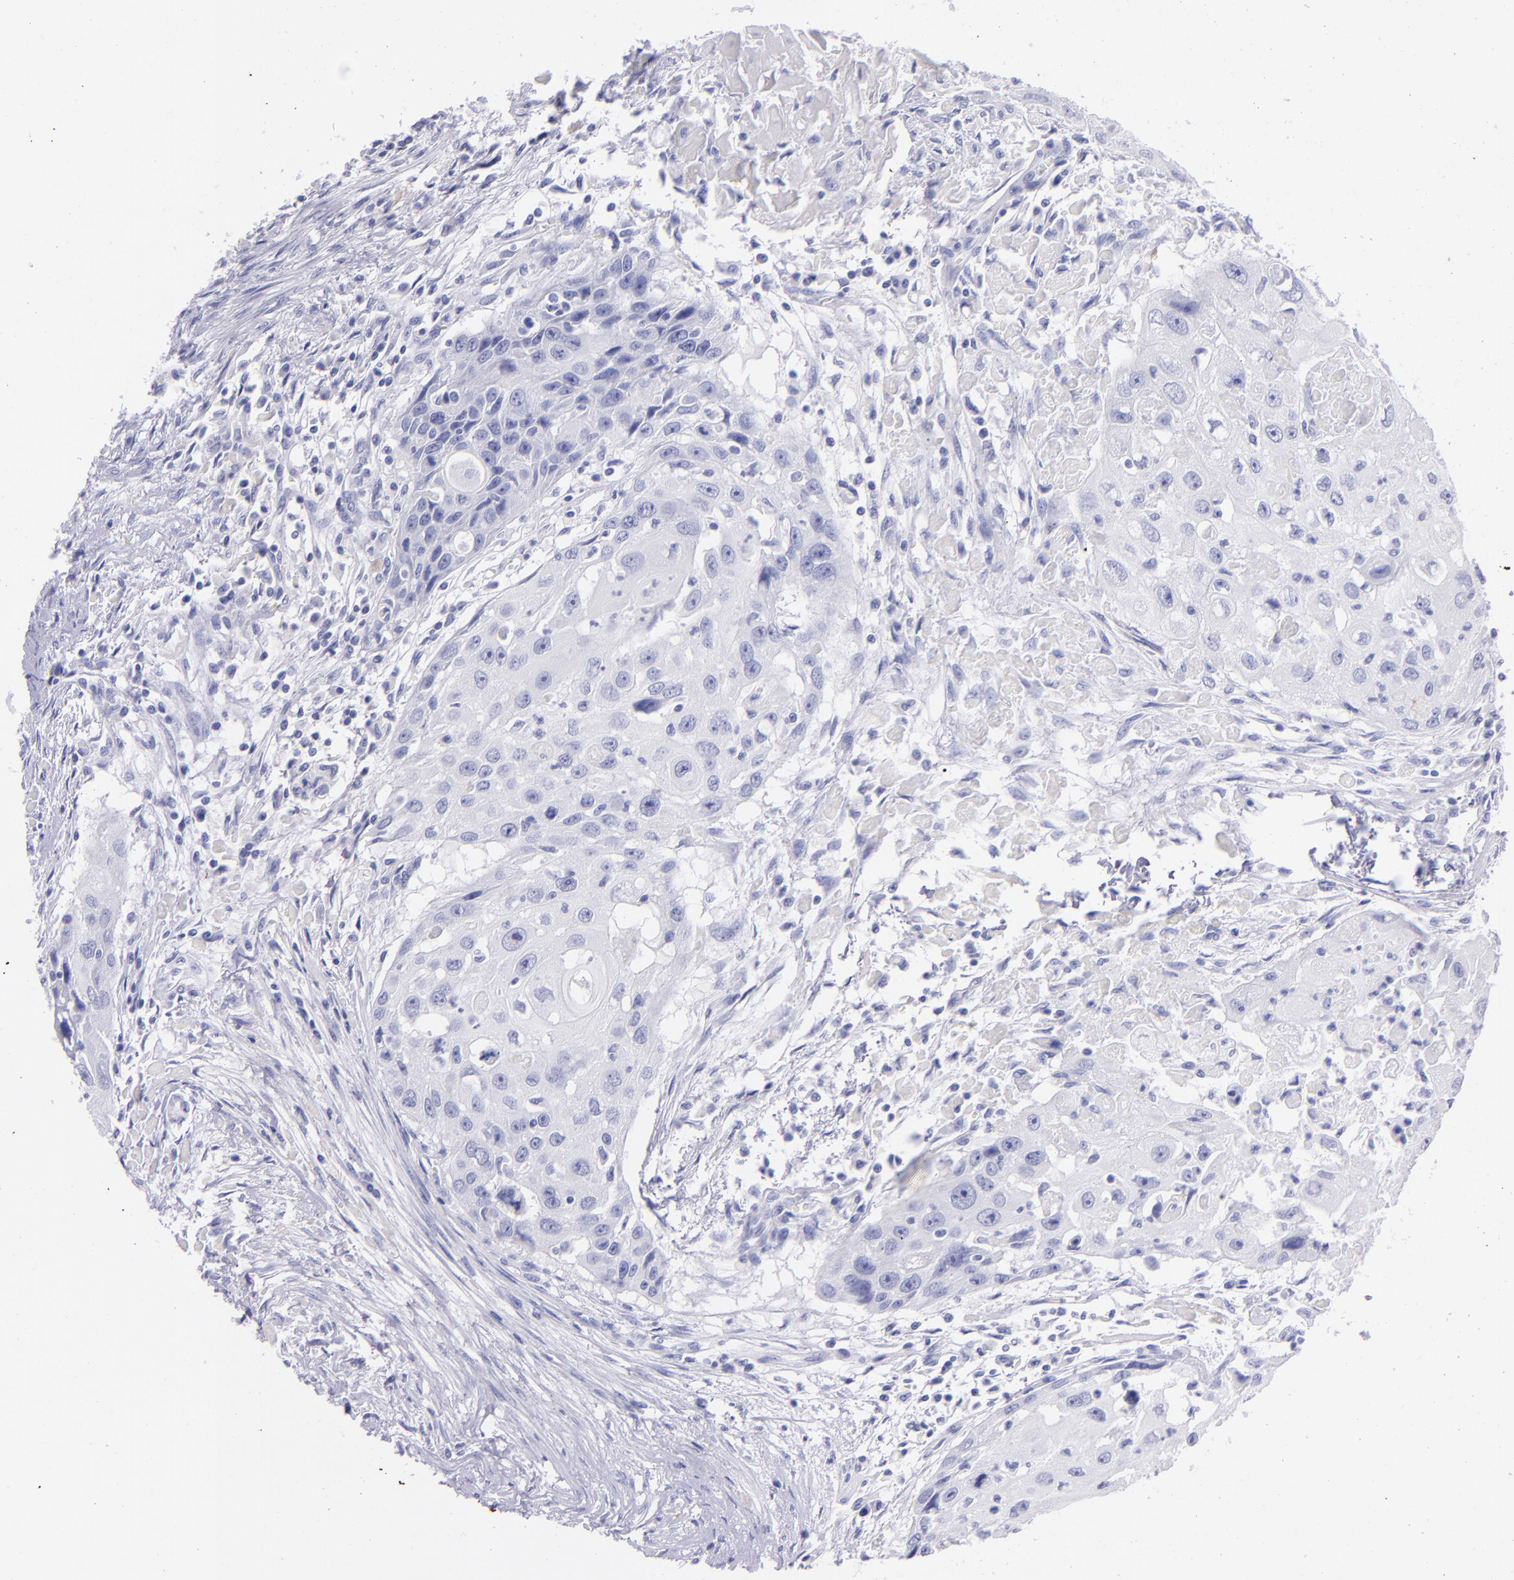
{"staining": {"intensity": "negative", "quantity": "none", "location": "none"}, "tissue": "head and neck cancer", "cell_type": "Tumor cells", "image_type": "cancer", "snomed": [{"axis": "morphology", "description": "Squamous cell carcinoma, NOS"}, {"axis": "topography", "description": "Head-Neck"}], "caption": "Tumor cells are negative for brown protein staining in head and neck cancer.", "gene": "UCHL1", "patient": {"sex": "male", "age": 64}}